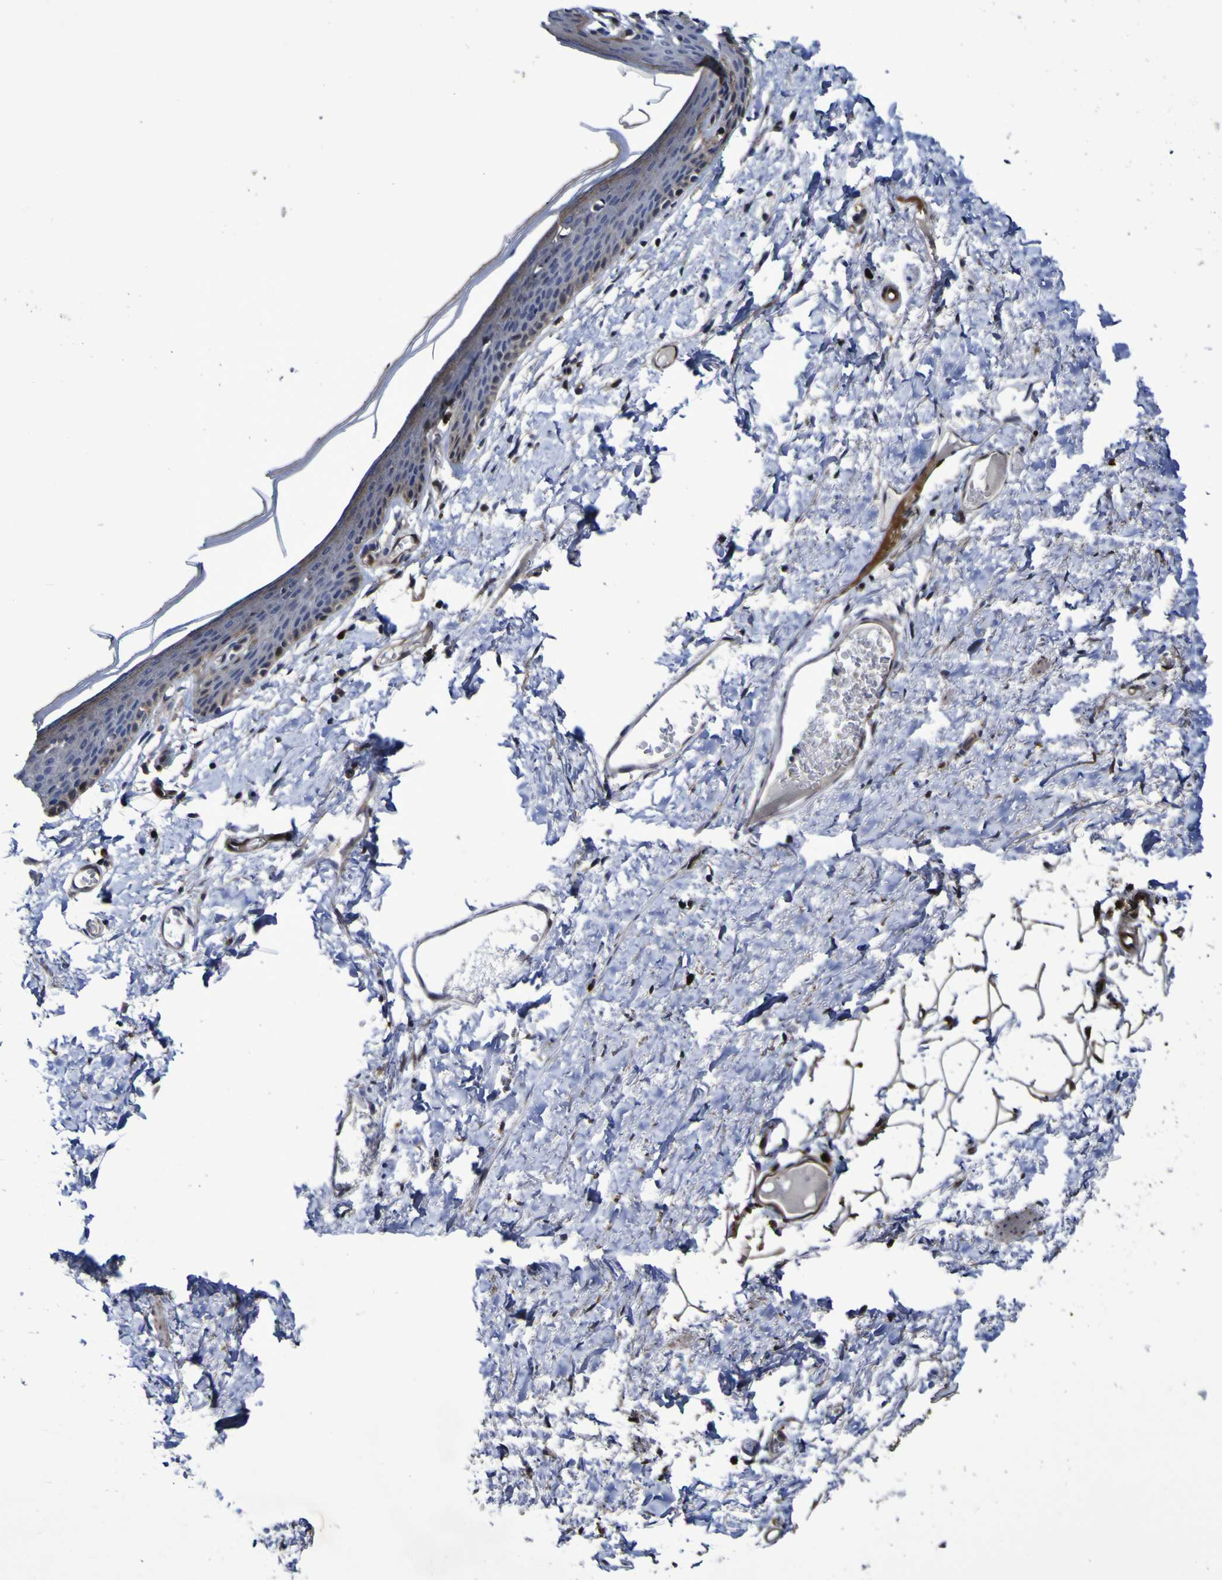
{"staining": {"intensity": "moderate", "quantity": "25%-75%", "location": "cytoplasmic/membranous,nuclear"}, "tissue": "skin", "cell_type": "Epidermal cells", "image_type": "normal", "snomed": [{"axis": "morphology", "description": "Normal tissue, NOS"}, {"axis": "topography", "description": "Vulva"}], "caption": "Benign skin demonstrates moderate cytoplasmic/membranous,nuclear staining in approximately 25%-75% of epidermal cells, visualized by immunohistochemistry. The protein is stained brown, and the nuclei are stained in blue (DAB IHC with brightfield microscopy, high magnification).", "gene": "MGLL", "patient": {"sex": "female", "age": 54}}